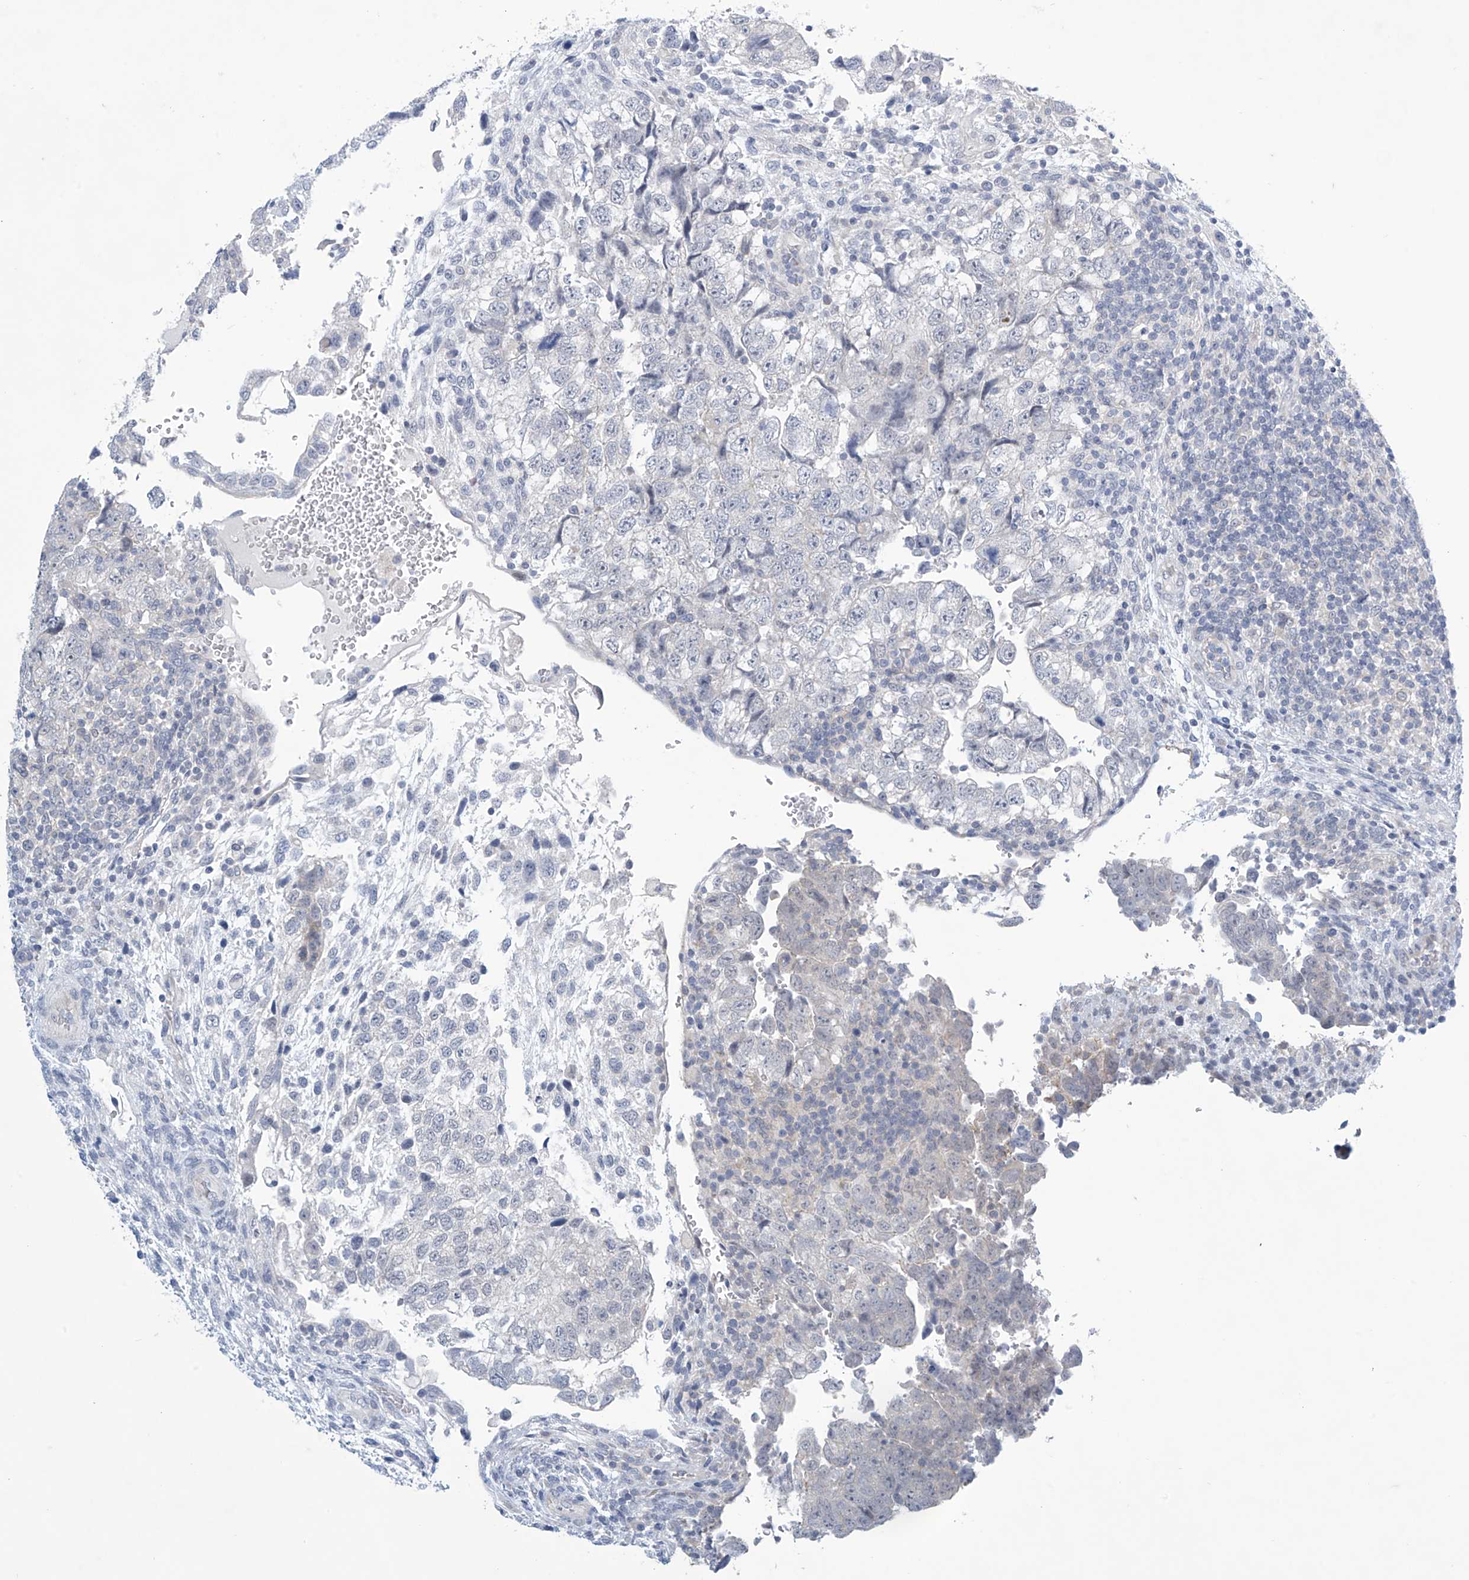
{"staining": {"intensity": "negative", "quantity": "none", "location": "none"}, "tissue": "testis cancer", "cell_type": "Tumor cells", "image_type": "cancer", "snomed": [{"axis": "morphology", "description": "Carcinoma, Embryonal, NOS"}, {"axis": "topography", "description": "Testis"}], "caption": "Tumor cells show no significant protein staining in testis cancer (embryonal carcinoma).", "gene": "SLC35A5", "patient": {"sex": "male", "age": 37}}